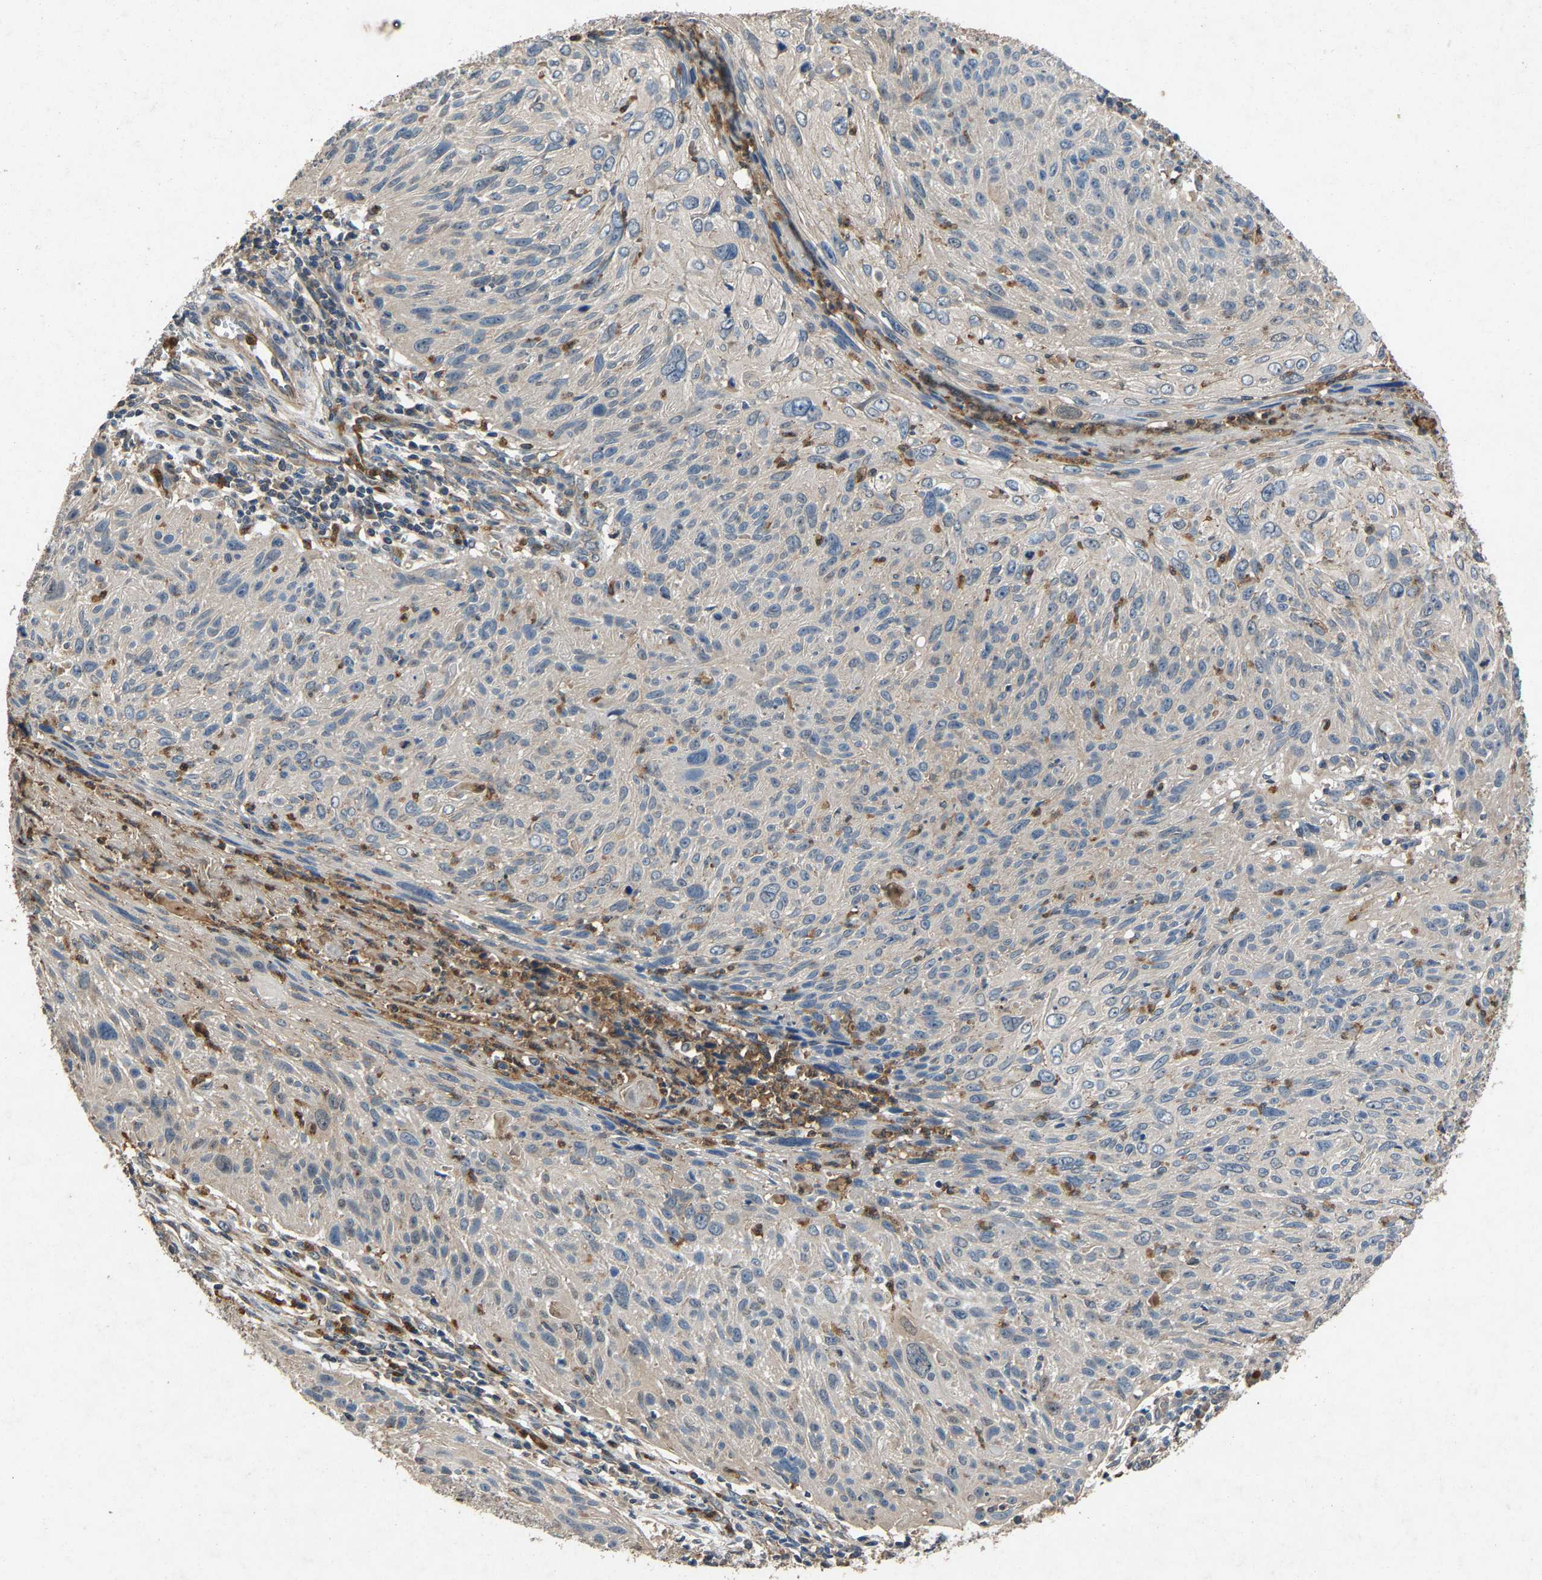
{"staining": {"intensity": "negative", "quantity": "none", "location": "none"}, "tissue": "cervical cancer", "cell_type": "Tumor cells", "image_type": "cancer", "snomed": [{"axis": "morphology", "description": "Squamous cell carcinoma, NOS"}, {"axis": "topography", "description": "Cervix"}], "caption": "Image shows no significant protein positivity in tumor cells of squamous cell carcinoma (cervical). The staining is performed using DAB brown chromogen with nuclei counter-stained in using hematoxylin.", "gene": "PPID", "patient": {"sex": "female", "age": 51}}